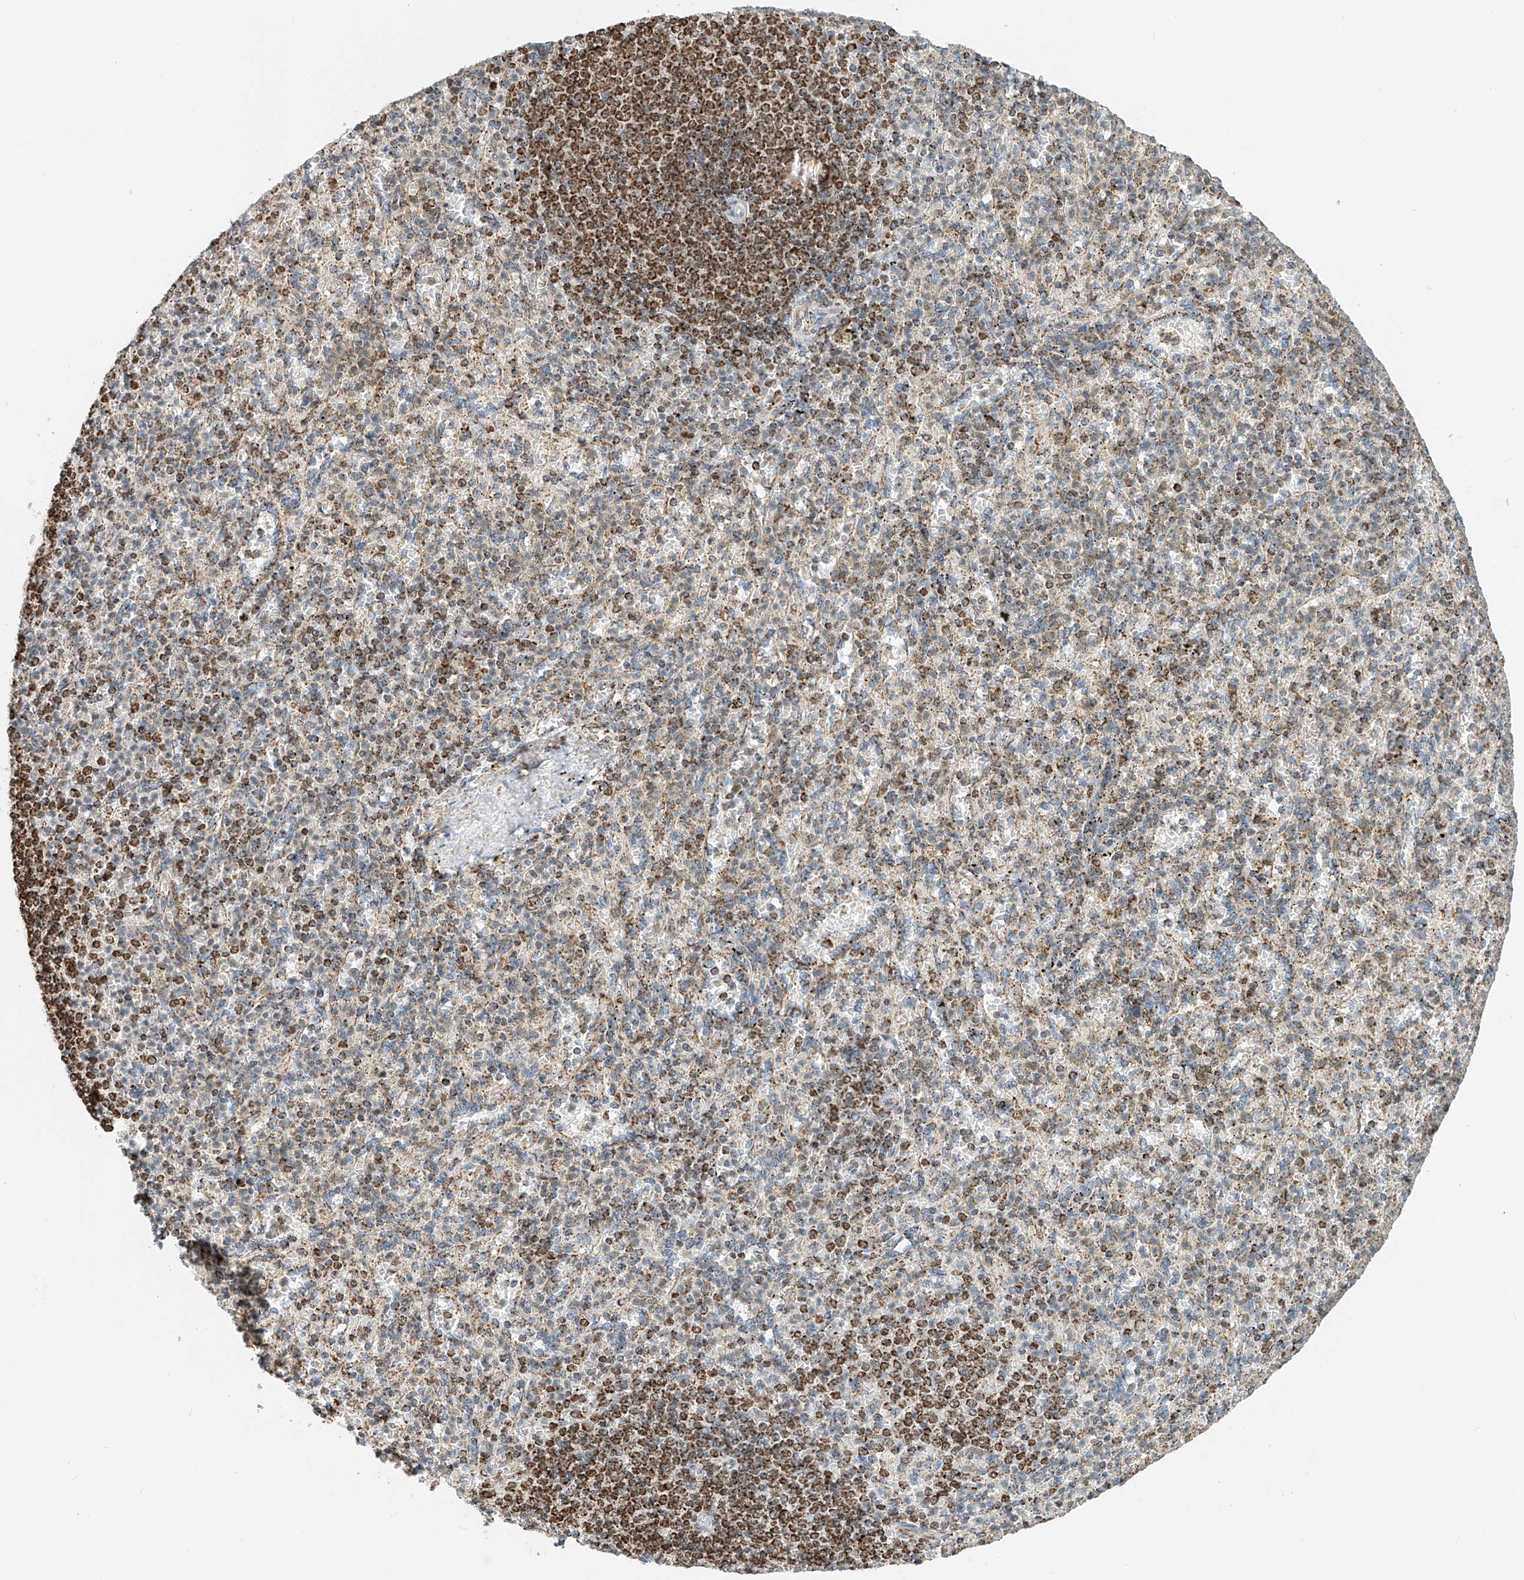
{"staining": {"intensity": "moderate", "quantity": "25%-75%", "location": "cytoplasmic/membranous"}, "tissue": "spleen", "cell_type": "Cells in red pulp", "image_type": "normal", "snomed": [{"axis": "morphology", "description": "Normal tissue, NOS"}, {"axis": "topography", "description": "Spleen"}], "caption": "Immunohistochemistry (IHC) micrograph of unremarkable spleen: spleen stained using immunohistochemistry (IHC) shows medium levels of moderate protein expression localized specifically in the cytoplasmic/membranous of cells in red pulp, appearing as a cytoplasmic/membranous brown color.", "gene": "PPA2", "patient": {"sex": "female", "age": 74}}